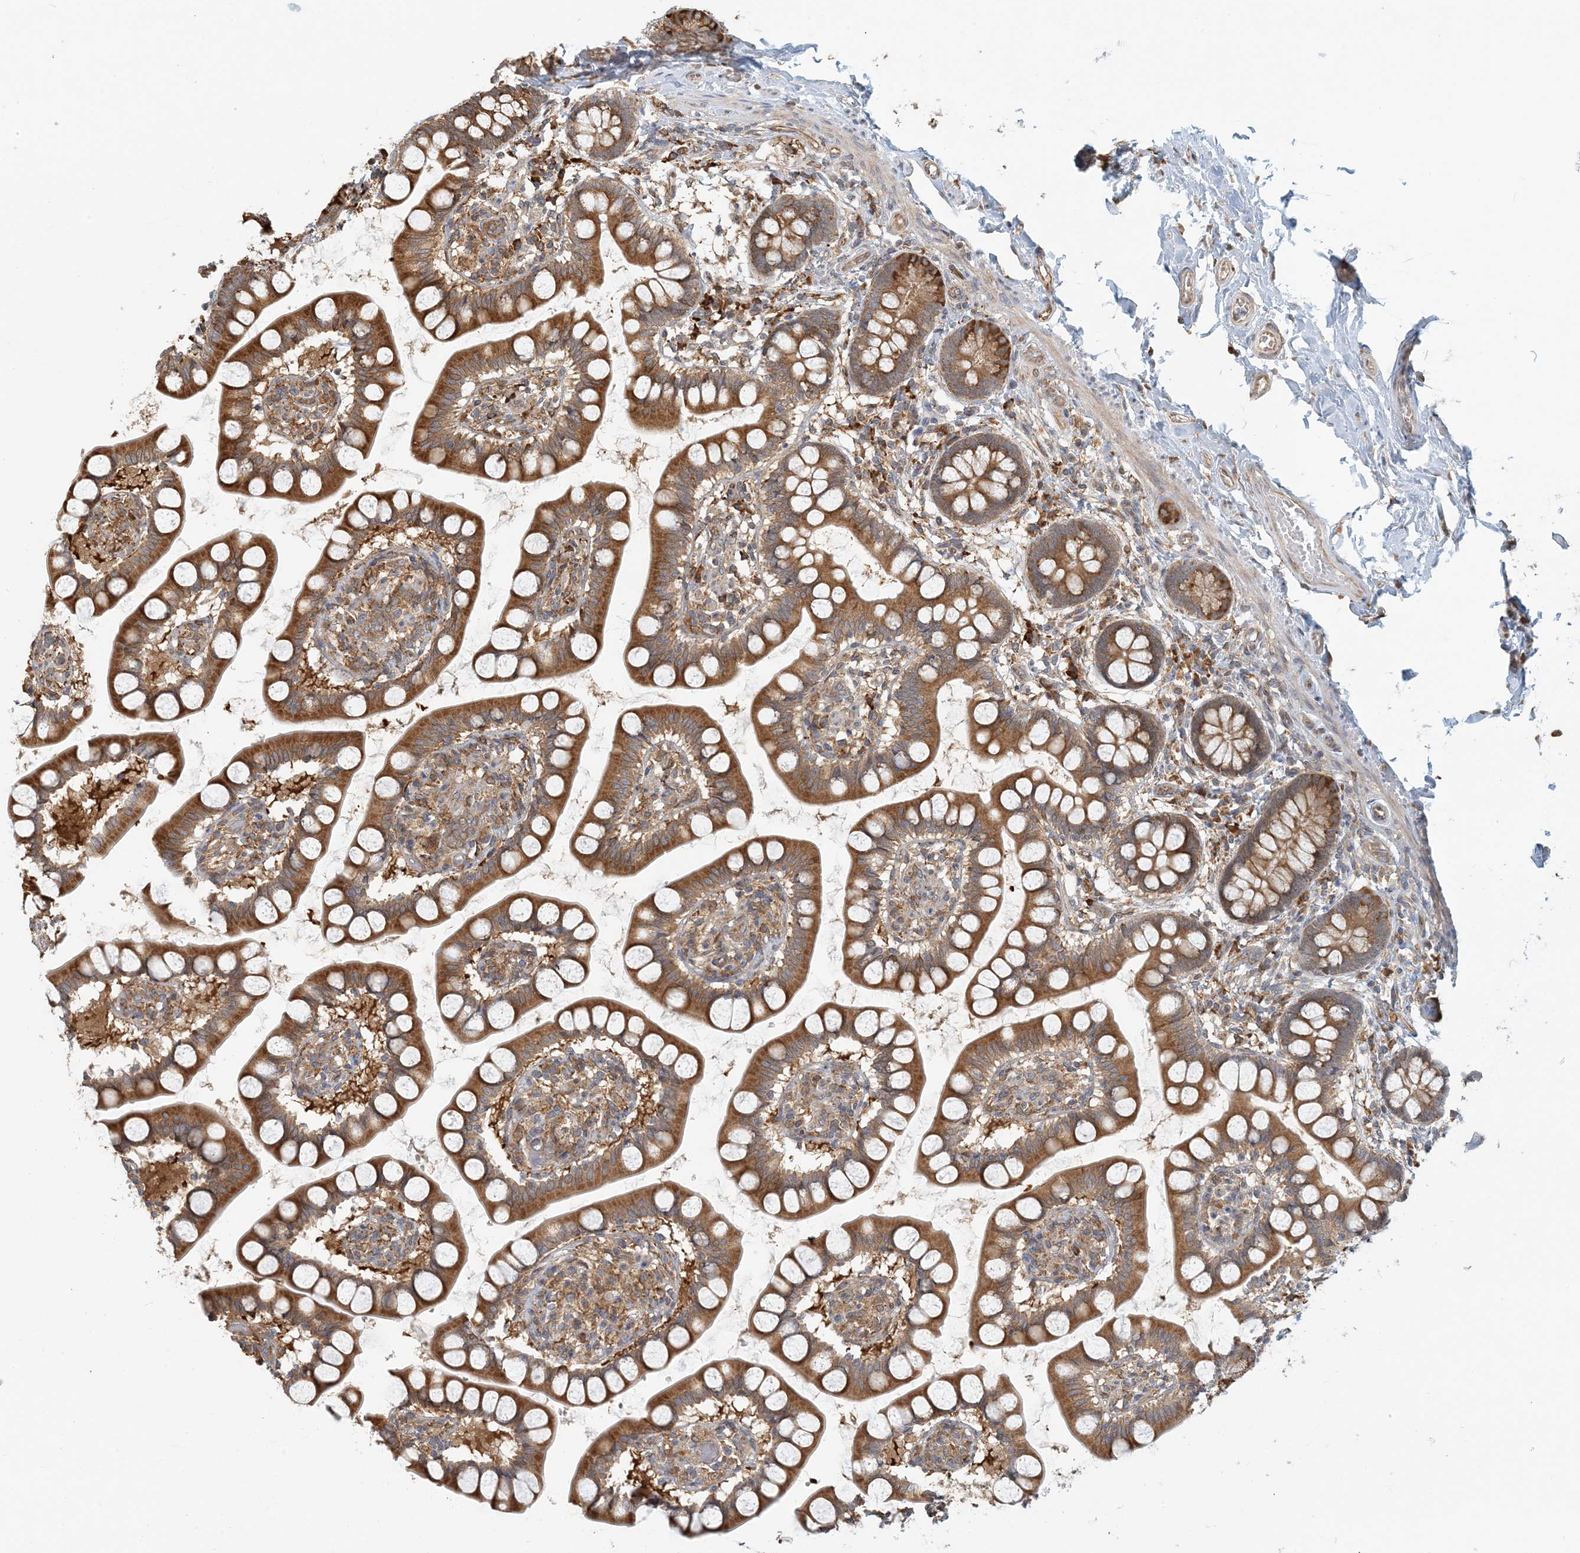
{"staining": {"intensity": "moderate", "quantity": ">75%", "location": "cytoplasmic/membranous"}, "tissue": "small intestine", "cell_type": "Glandular cells", "image_type": "normal", "snomed": [{"axis": "morphology", "description": "Normal tissue, NOS"}, {"axis": "topography", "description": "Small intestine"}], "caption": "This micrograph demonstrates immunohistochemistry (IHC) staining of benign human small intestine, with medium moderate cytoplasmic/membranous positivity in approximately >75% of glandular cells.", "gene": "HNMT", "patient": {"sex": "male", "age": 52}}